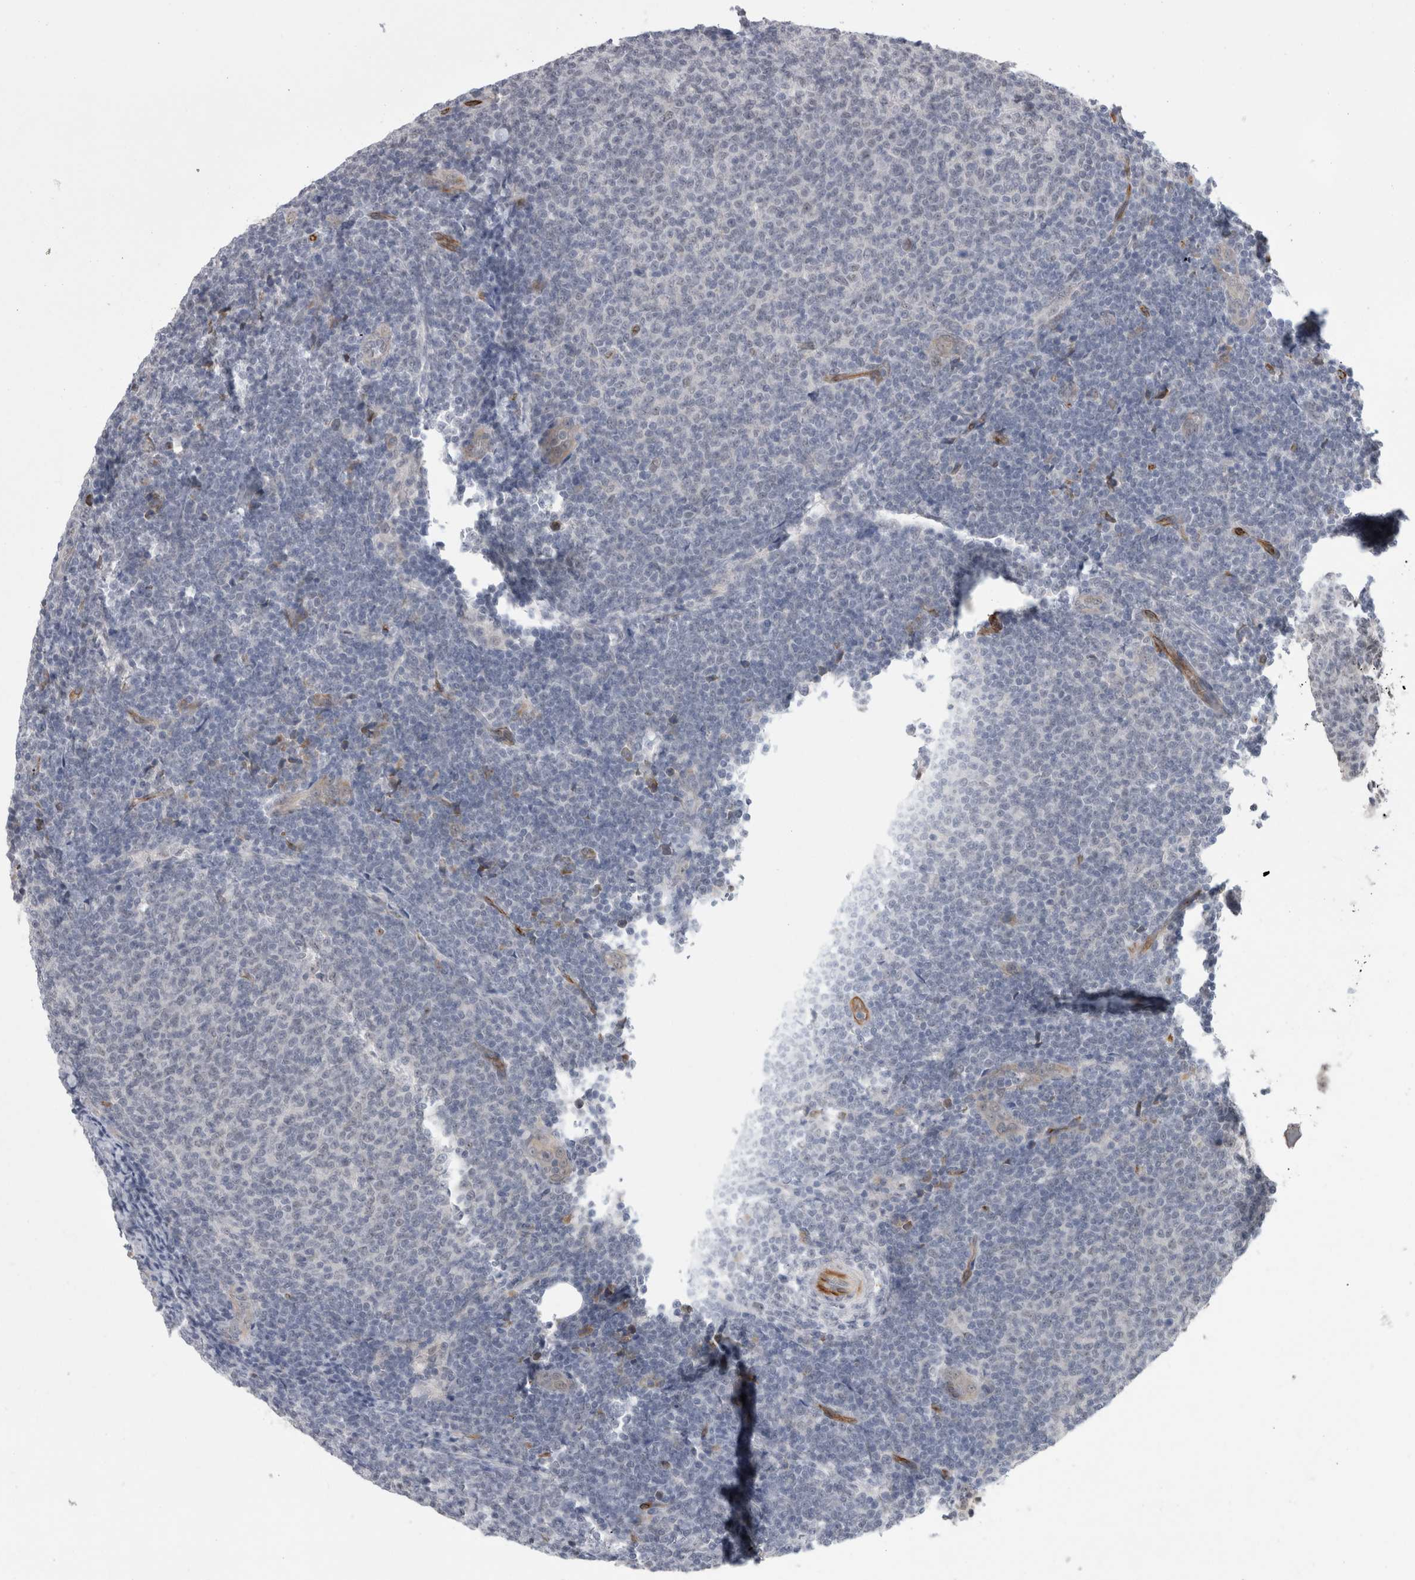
{"staining": {"intensity": "negative", "quantity": "none", "location": "none"}, "tissue": "lymphoma", "cell_type": "Tumor cells", "image_type": "cancer", "snomed": [{"axis": "morphology", "description": "Malignant lymphoma, non-Hodgkin's type, Low grade"}, {"axis": "topography", "description": "Lymph node"}], "caption": "A photomicrograph of lymphoma stained for a protein shows no brown staining in tumor cells.", "gene": "FAM83H", "patient": {"sex": "male", "age": 66}}